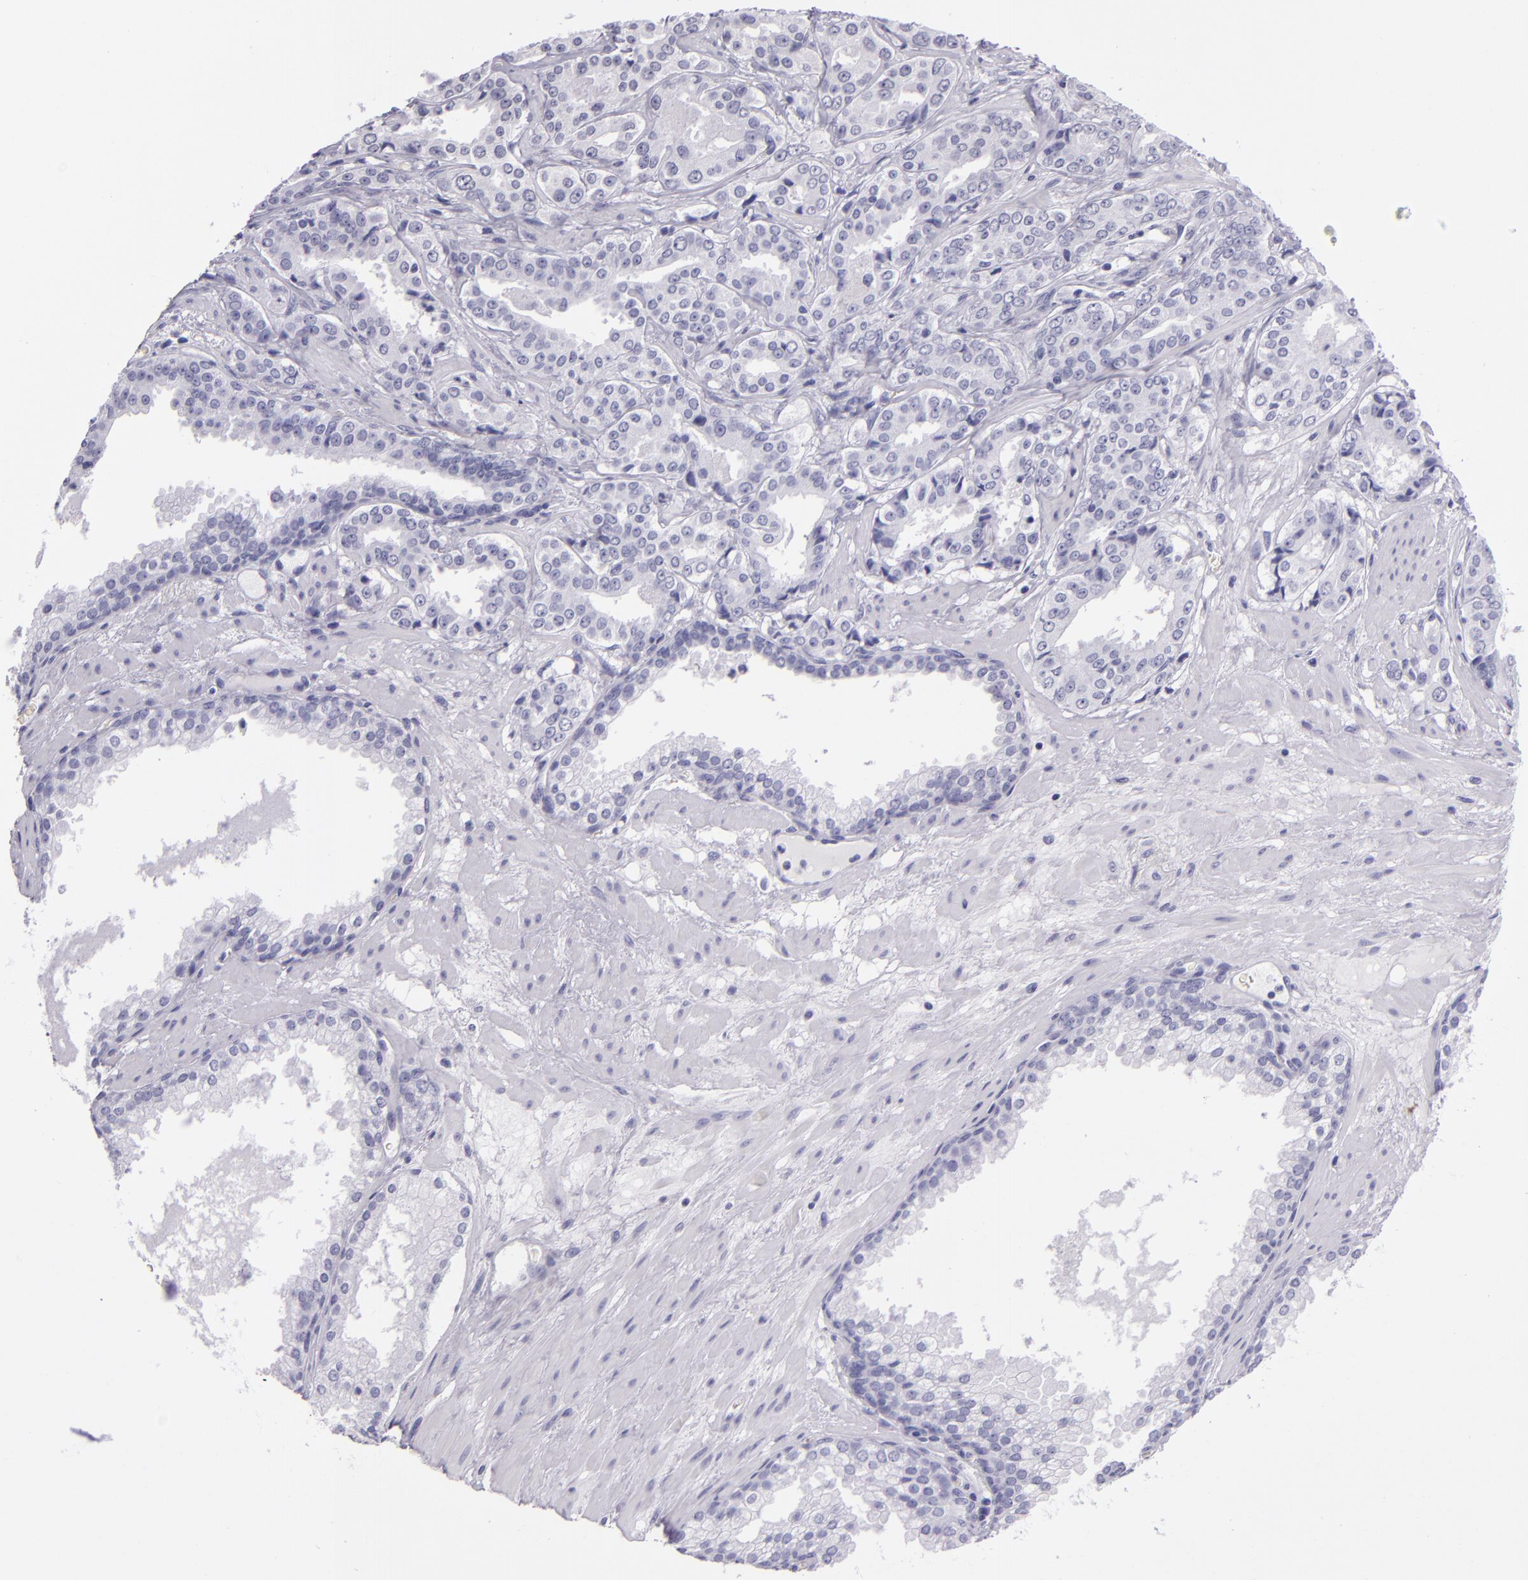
{"staining": {"intensity": "negative", "quantity": "none", "location": "none"}, "tissue": "prostate cancer", "cell_type": "Tumor cells", "image_type": "cancer", "snomed": [{"axis": "morphology", "description": "Adenocarcinoma, Medium grade"}, {"axis": "topography", "description": "Prostate"}], "caption": "Prostate cancer (adenocarcinoma (medium-grade)) stained for a protein using immunohistochemistry reveals no positivity tumor cells.", "gene": "CR2", "patient": {"sex": "male", "age": 60}}